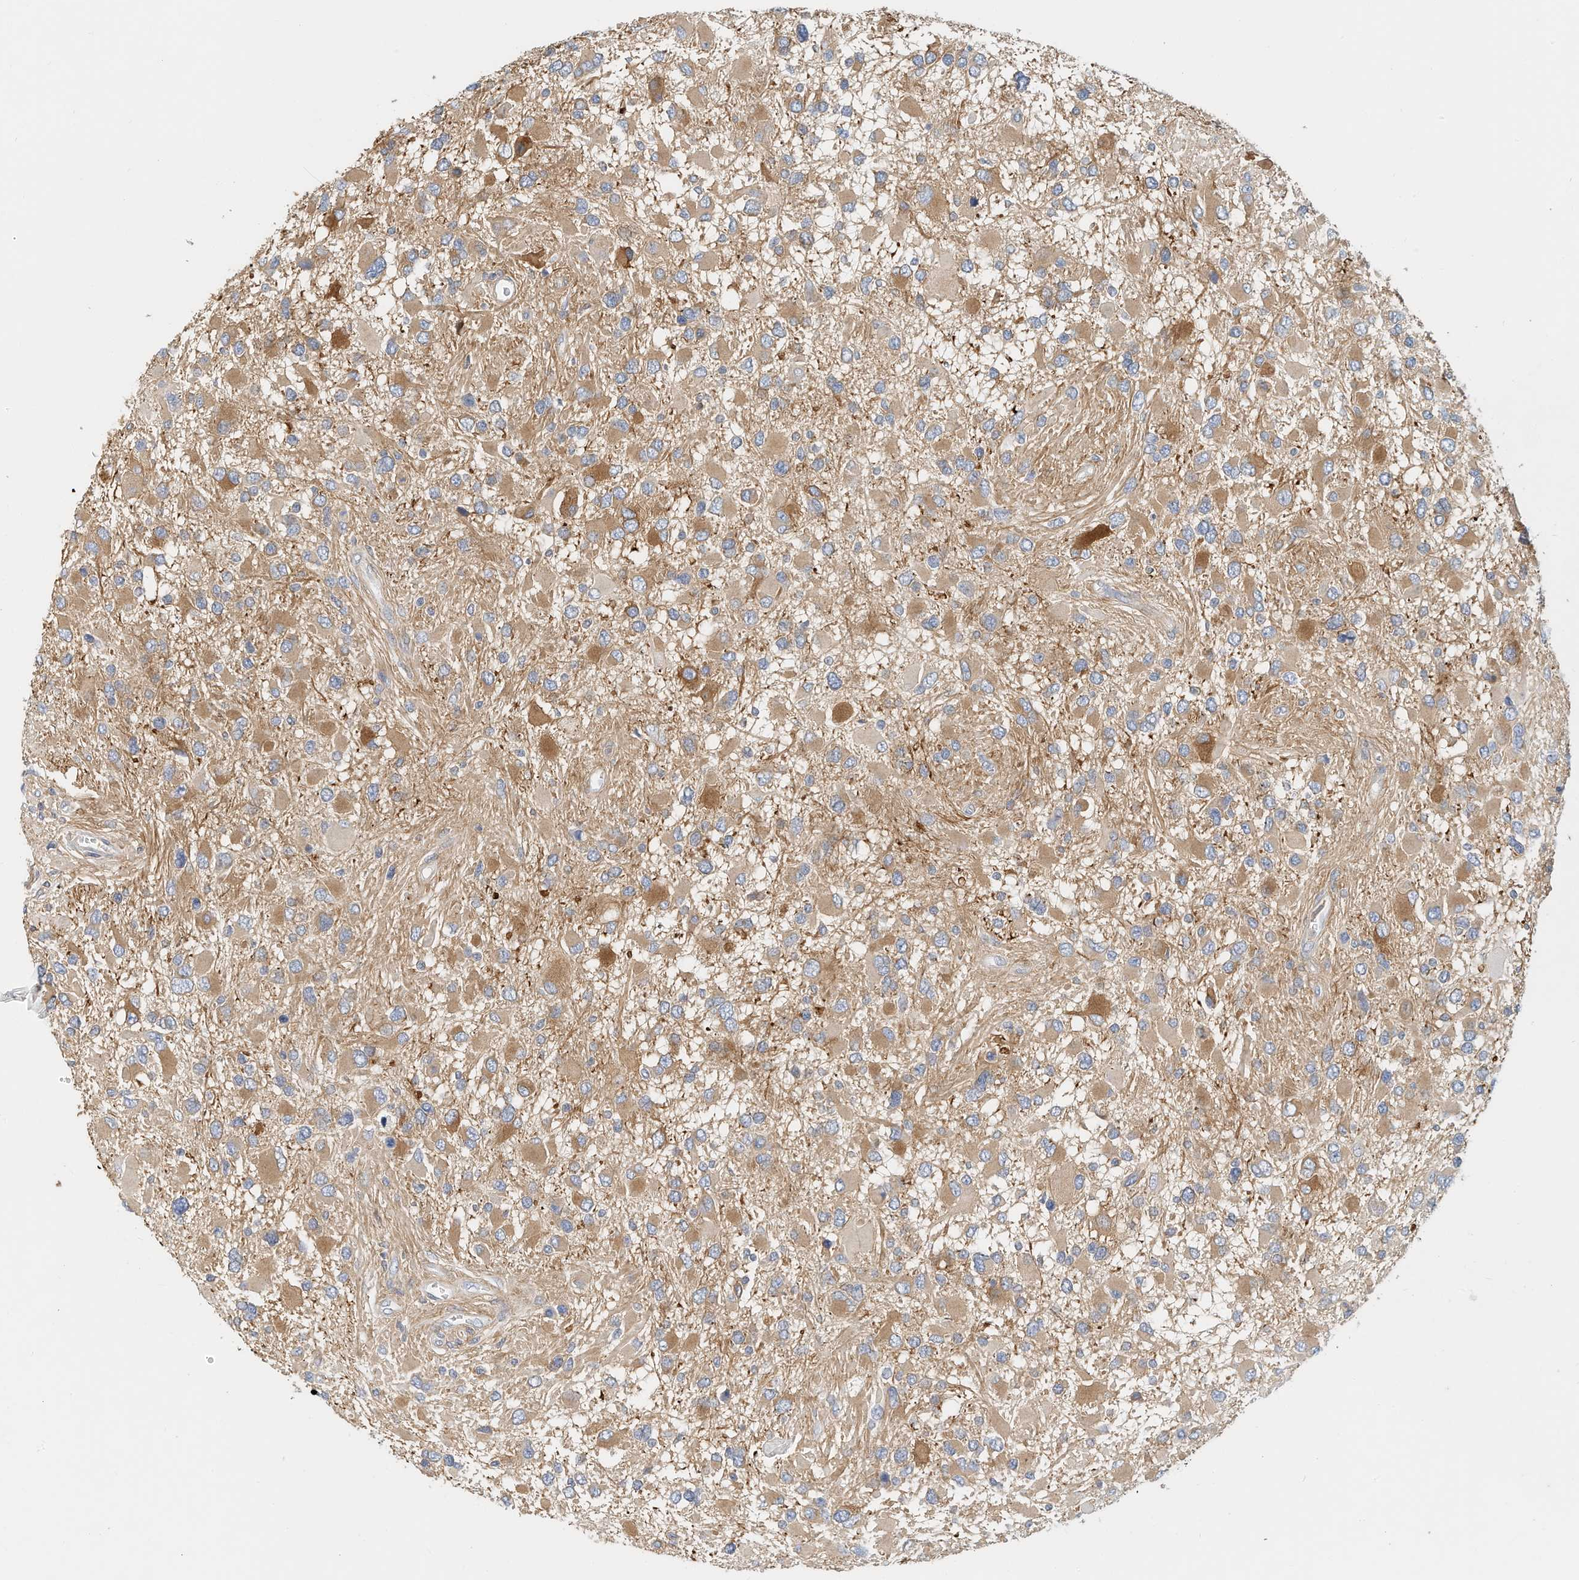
{"staining": {"intensity": "moderate", "quantity": "<25%", "location": "cytoplasmic/membranous"}, "tissue": "glioma", "cell_type": "Tumor cells", "image_type": "cancer", "snomed": [{"axis": "morphology", "description": "Glioma, malignant, High grade"}, {"axis": "topography", "description": "Brain"}], "caption": "Malignant glioma (high-grade) was stained to show a protein in brown. There is low levels of moderate cytoplasmic/membranous positivity in approximately <25% of tumor cells. (DAB (3,3'-diaminobenzidine) = brown stain, brightfield microscopy at high magnification).", "gene": "MICAL1", "patient": {"sex": "male", "age": 53}}